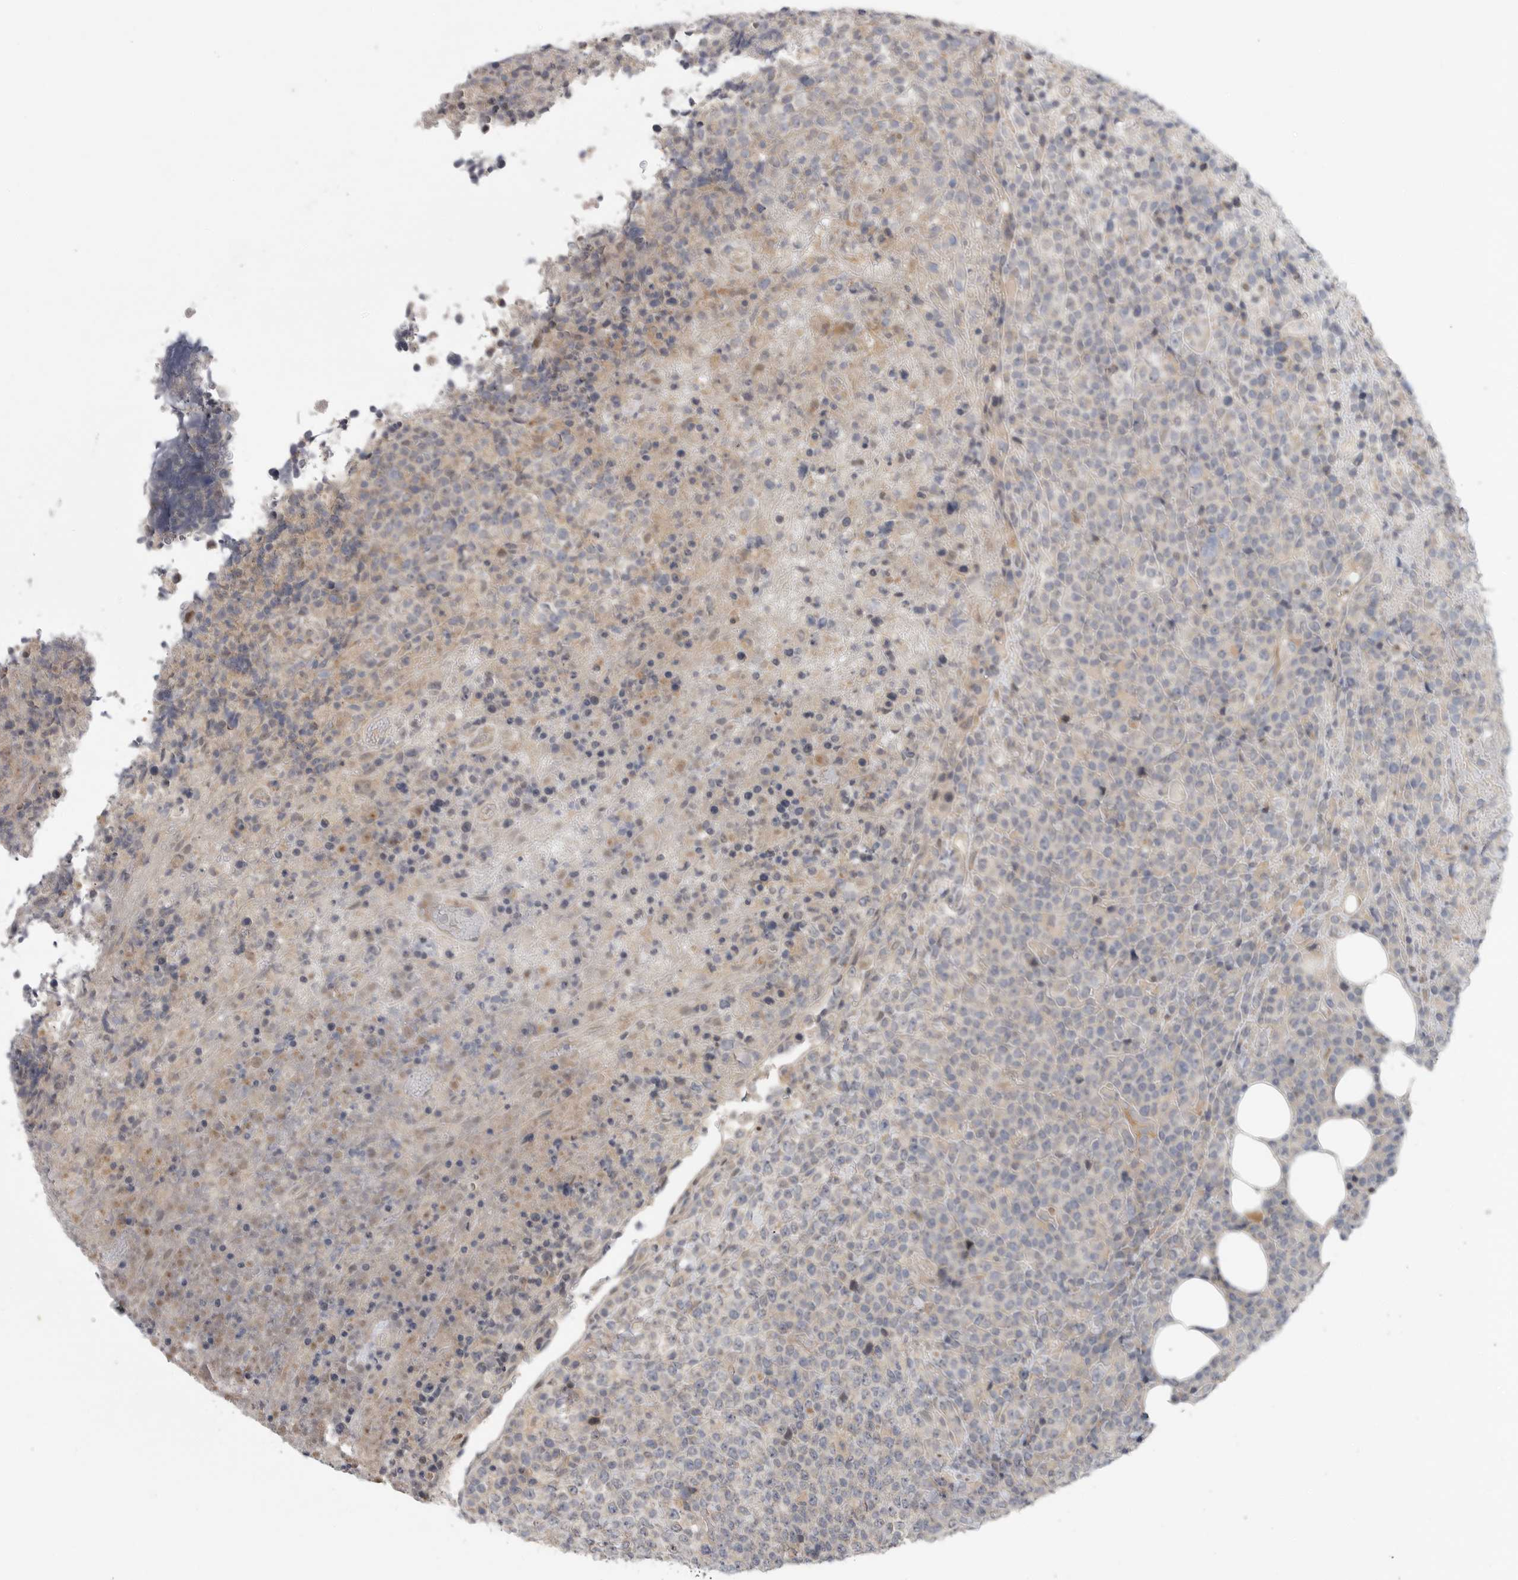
{"staining": {"intensity": "weak", "quantity": "<25%", "location": "cytoplasmic/membranous"}, "tissue": "lymphoma", "cell_type": "Tumor cells", "image_type": "cancer", "snomed": [{"axis": "morphology", "description": "Malignant lymphoma, non-Hodgkin's type, High grade"}, {"axis": "topography", "description": "Lymph node"}], "caption": "Malignant lymphoma, non-Hodgkin's type (high-grade) stained for a protein using IHC displays no expression tumor cells.", "gene": "FBXO43", "patient": {"sex": "male", "age": 13}}